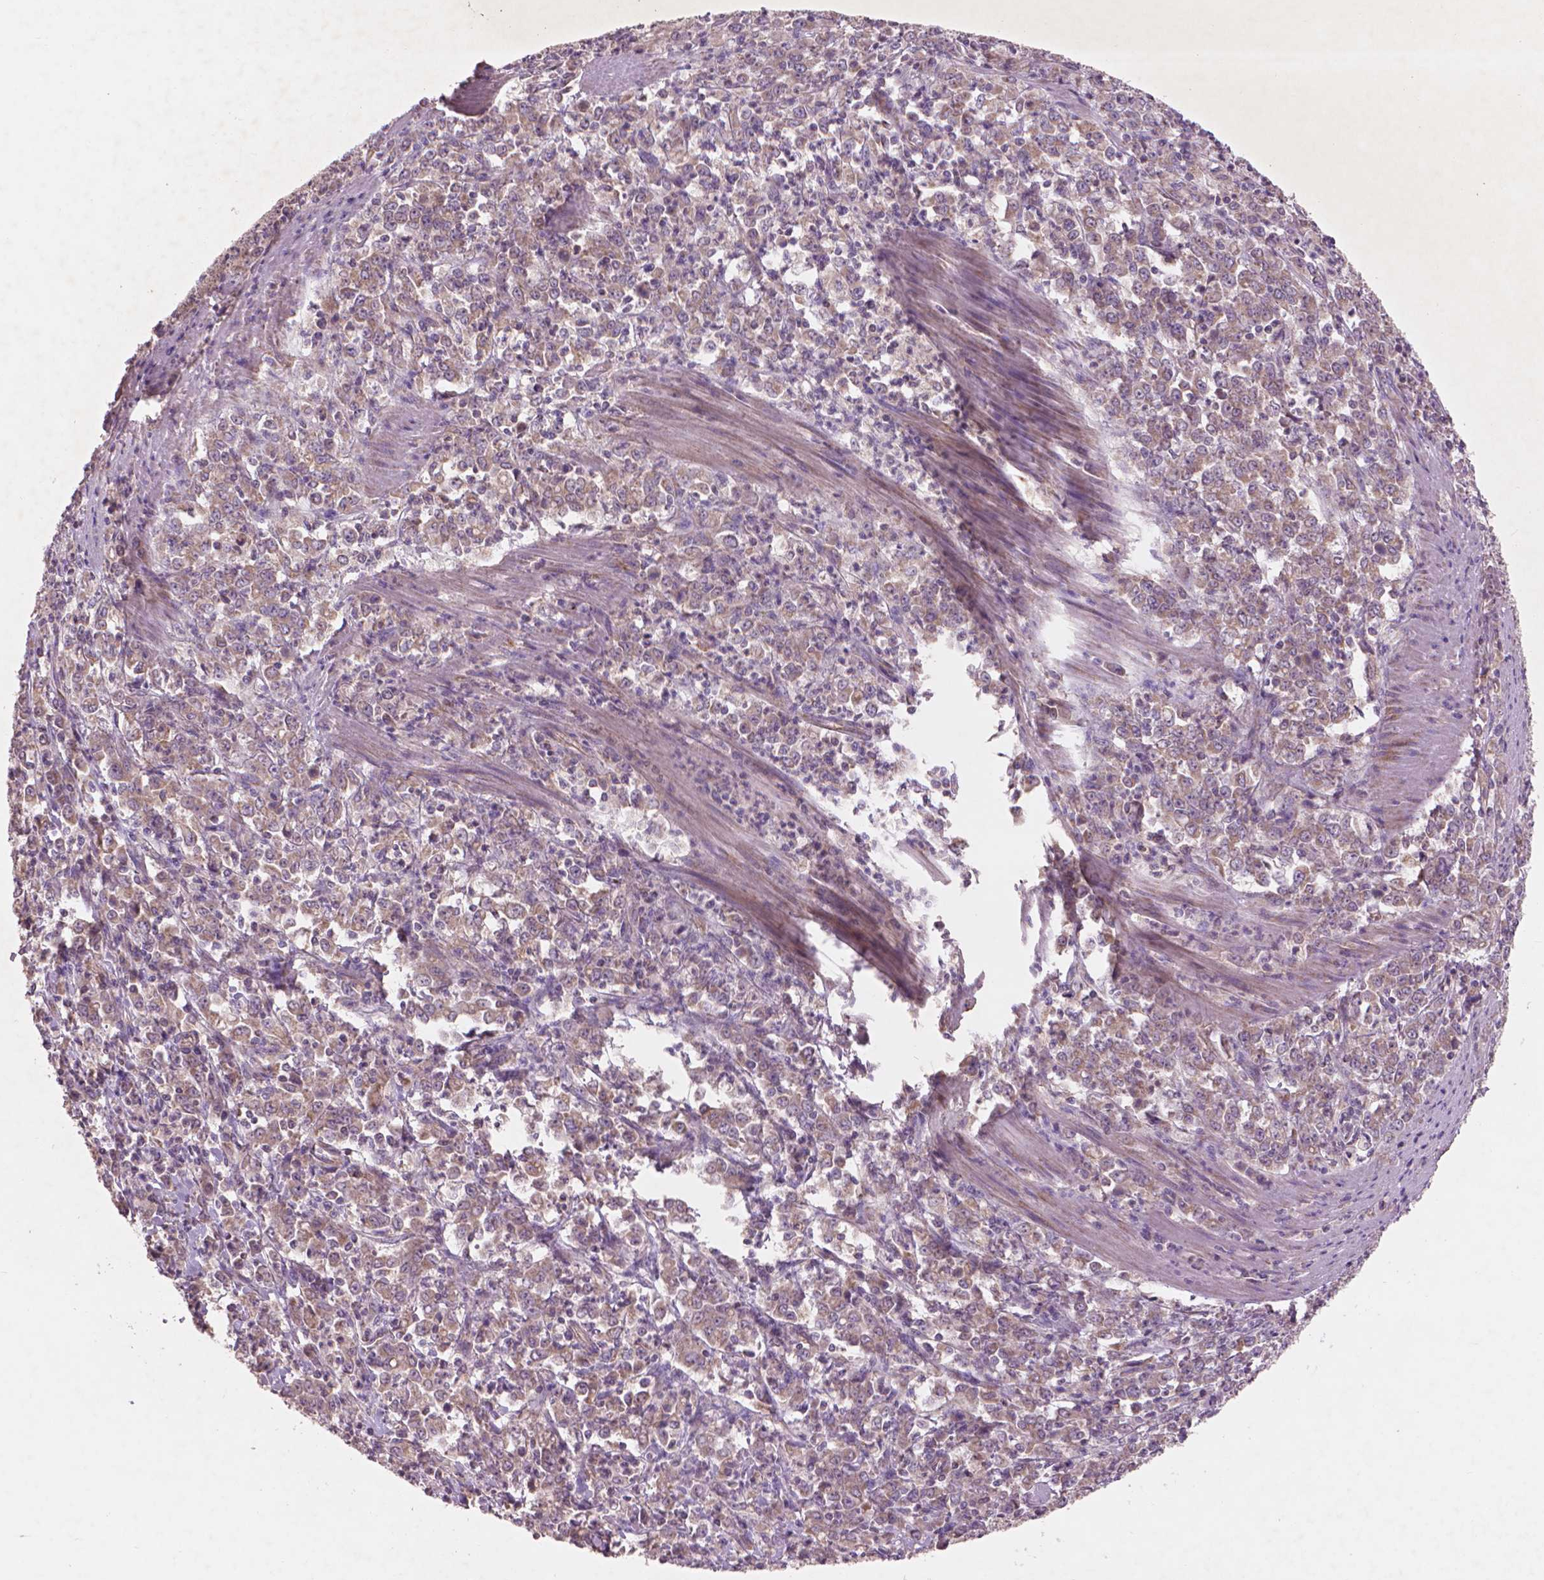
{"staining": {"intensity": "weak", "quantity": "25%-75%", "location": "cytoplasmic/membranous"}, "tissue": "stomach cancer", "cell_type": "Tumor cells", "image_type": "cancer", "snomed": [{"axis": "morphology", "description": "Adenocarcinoma, NOS"}, {"axis": "topography", "description": "Stomach, lower"}], "caption": "Immunohistochemistry (IHC) micrograph of human adenocarcinoma (stomach) stained for a protein (brown), which displays low levels of weak cytoplasmic/membranous staining in approximately 25%-75% of tumor cells.", "gene": "NLRX1", "patient": {"sex": "female", "age": 71}}